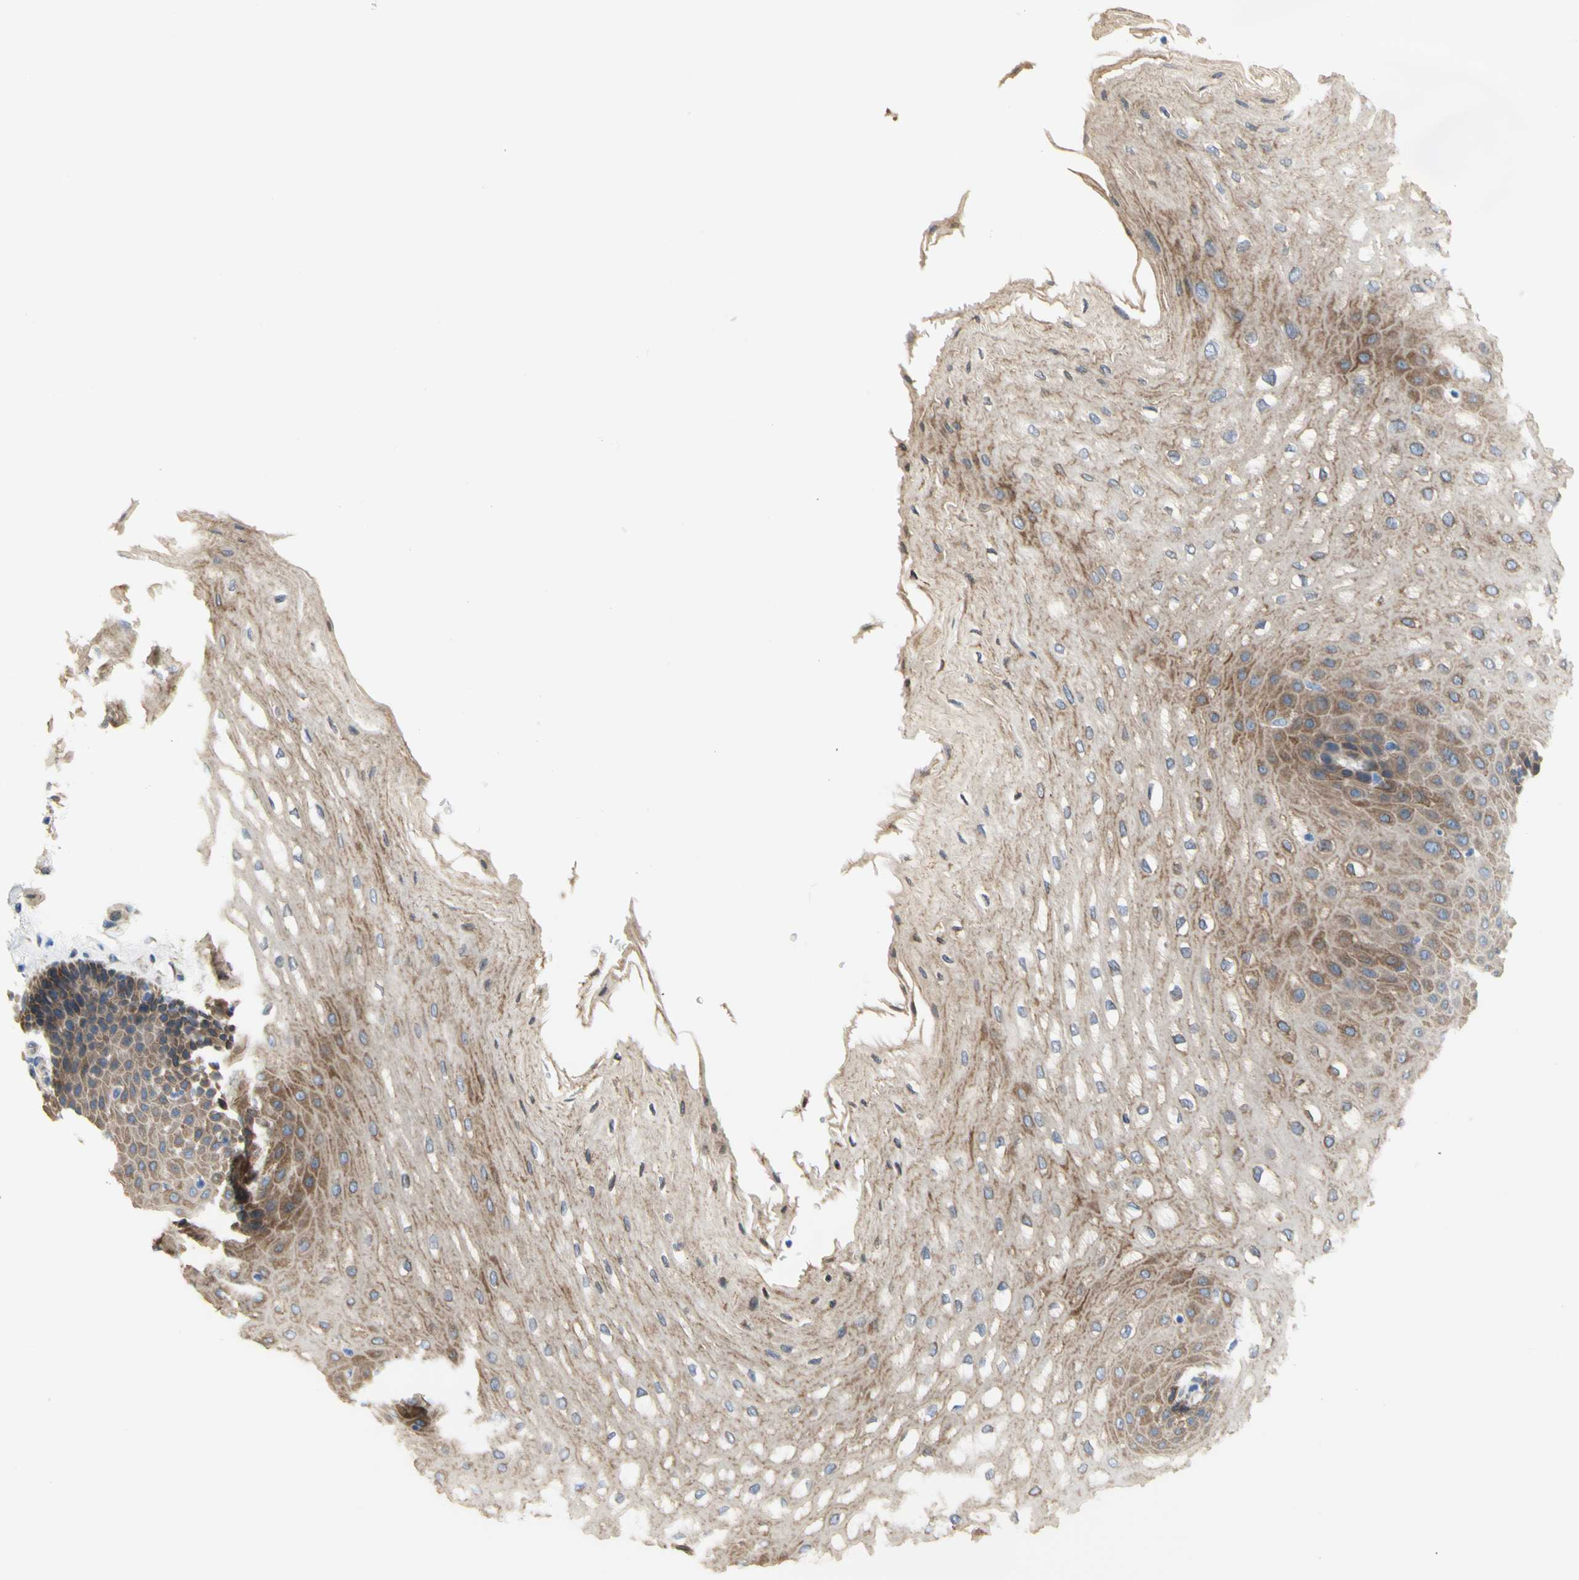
{"staining": {"intensity": "moderate", "quantity": ">75%", "location": "cytoplasmic/membranous"}, "tissue": "esophagus", "cell_type": "Squamous epithelial cells", "image_type": "normal", "snomed": [{"axis": "morphology", "description": "Normal tissue, NOS"}, {"axis": "topography", "description": "Esophagus"}], "caption": "Immunohistochemistry (IHC) (DAB) staining of benign esophagus reveals moderate cytoplasmic/membranous protein positivity in about >75% of squamous epithelial cells.", "gene": "ERLIN1", "patient": {"sex": "male", "age": 54}}